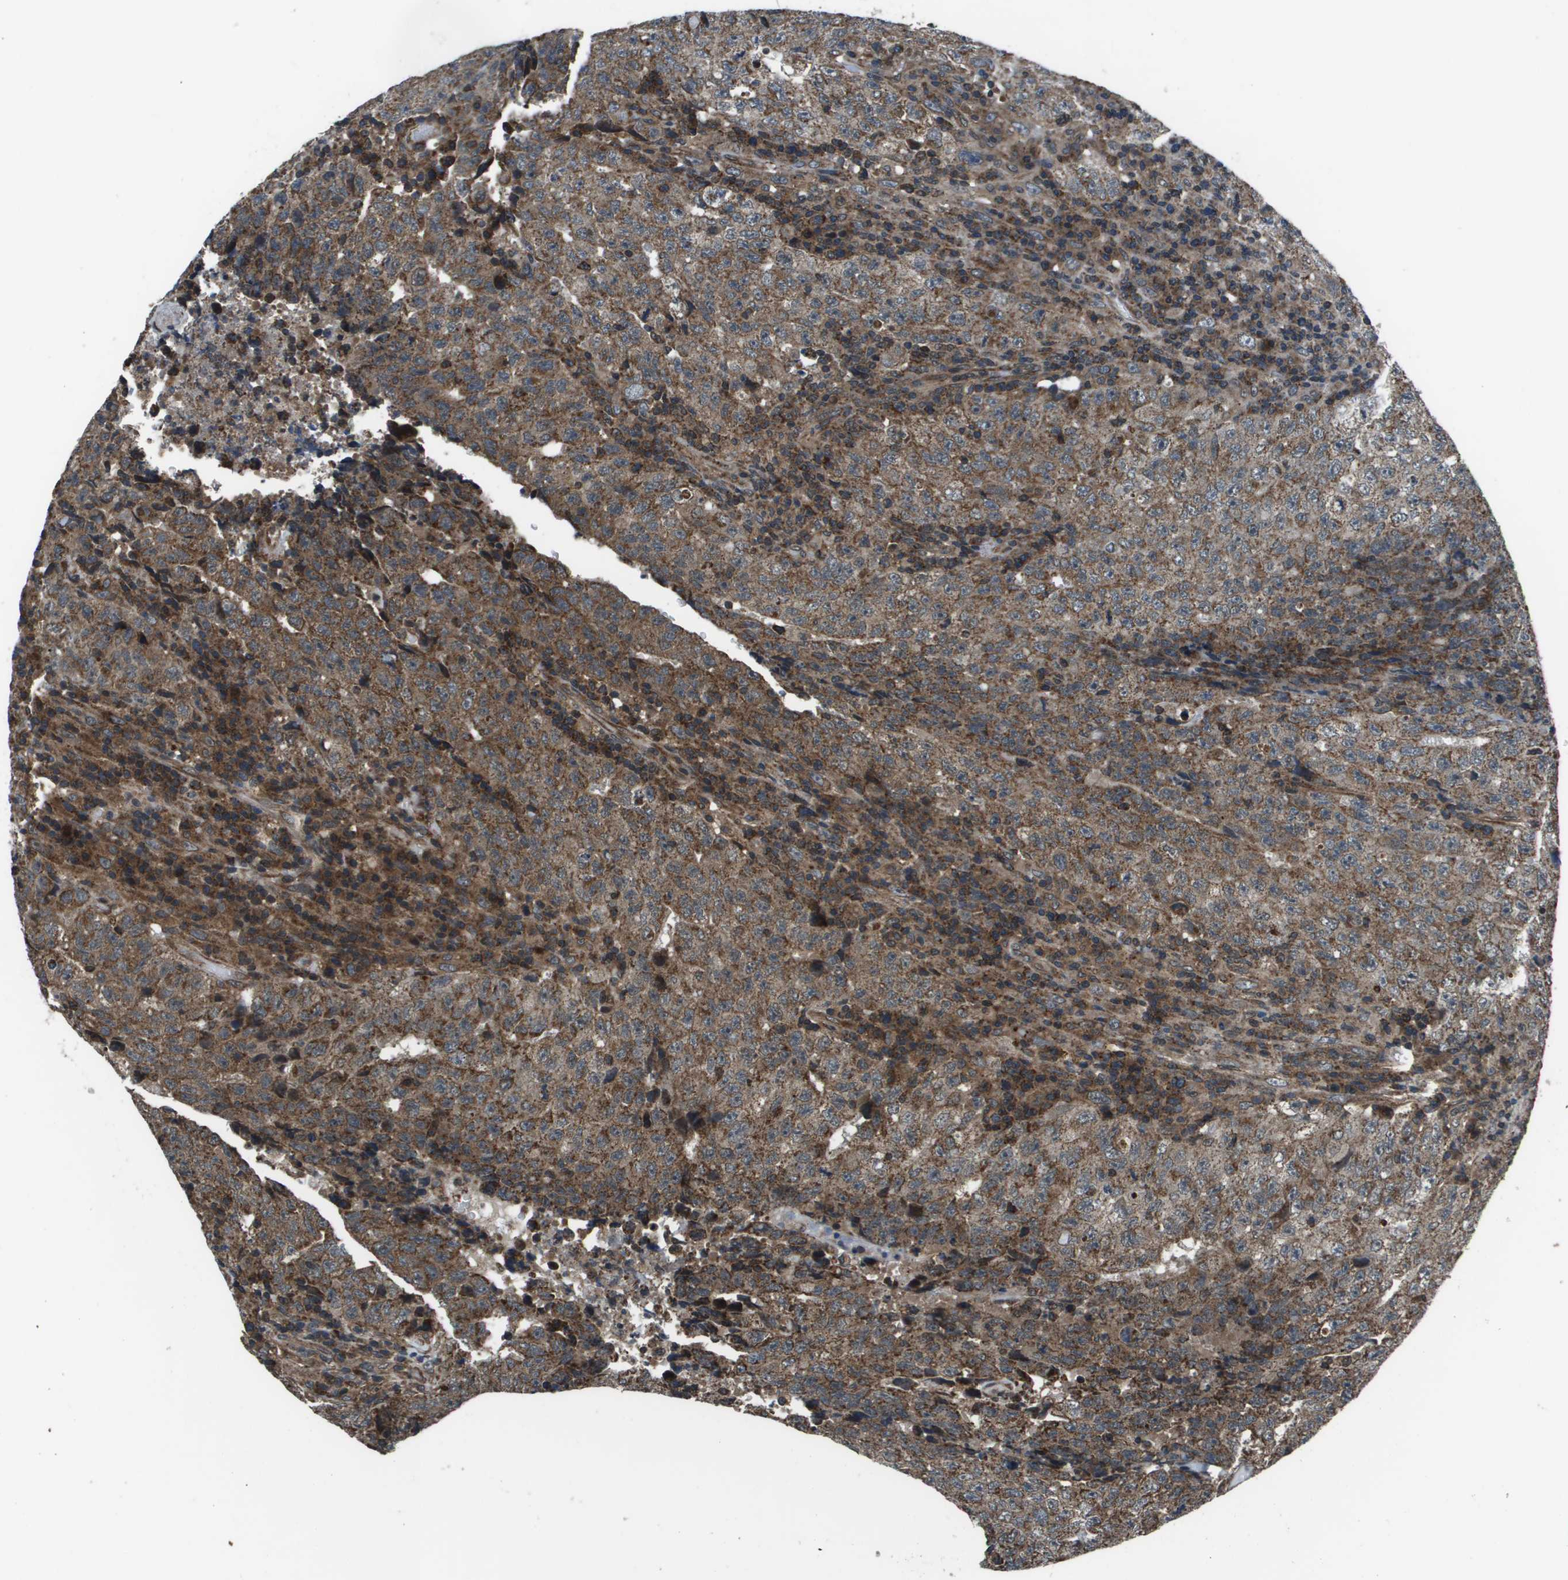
{"staining": {"intensity": "moderate", "quantity": ">75%", "location": "cytoplasmic/membranous"}, "tissue": "testis cancer", "cell_type": "Tumor cells", "image_type": "cancer", "snomed": [{"axis": "morphology", "description": "Necrosis, NOS"}, {"axis": "morphology", "description": "Carcinoma, Embryonal, NOS"}, {"axis": "topography", "description": "Testis"}], "caption": "Protein staining demonstrates moderate cytoplasmic/membranous positivity in about >75% of tumor cells in testis embryonal carcinoma.", "gene": "PPFIA1", "patient": {"sex": "male", "age": 19}}